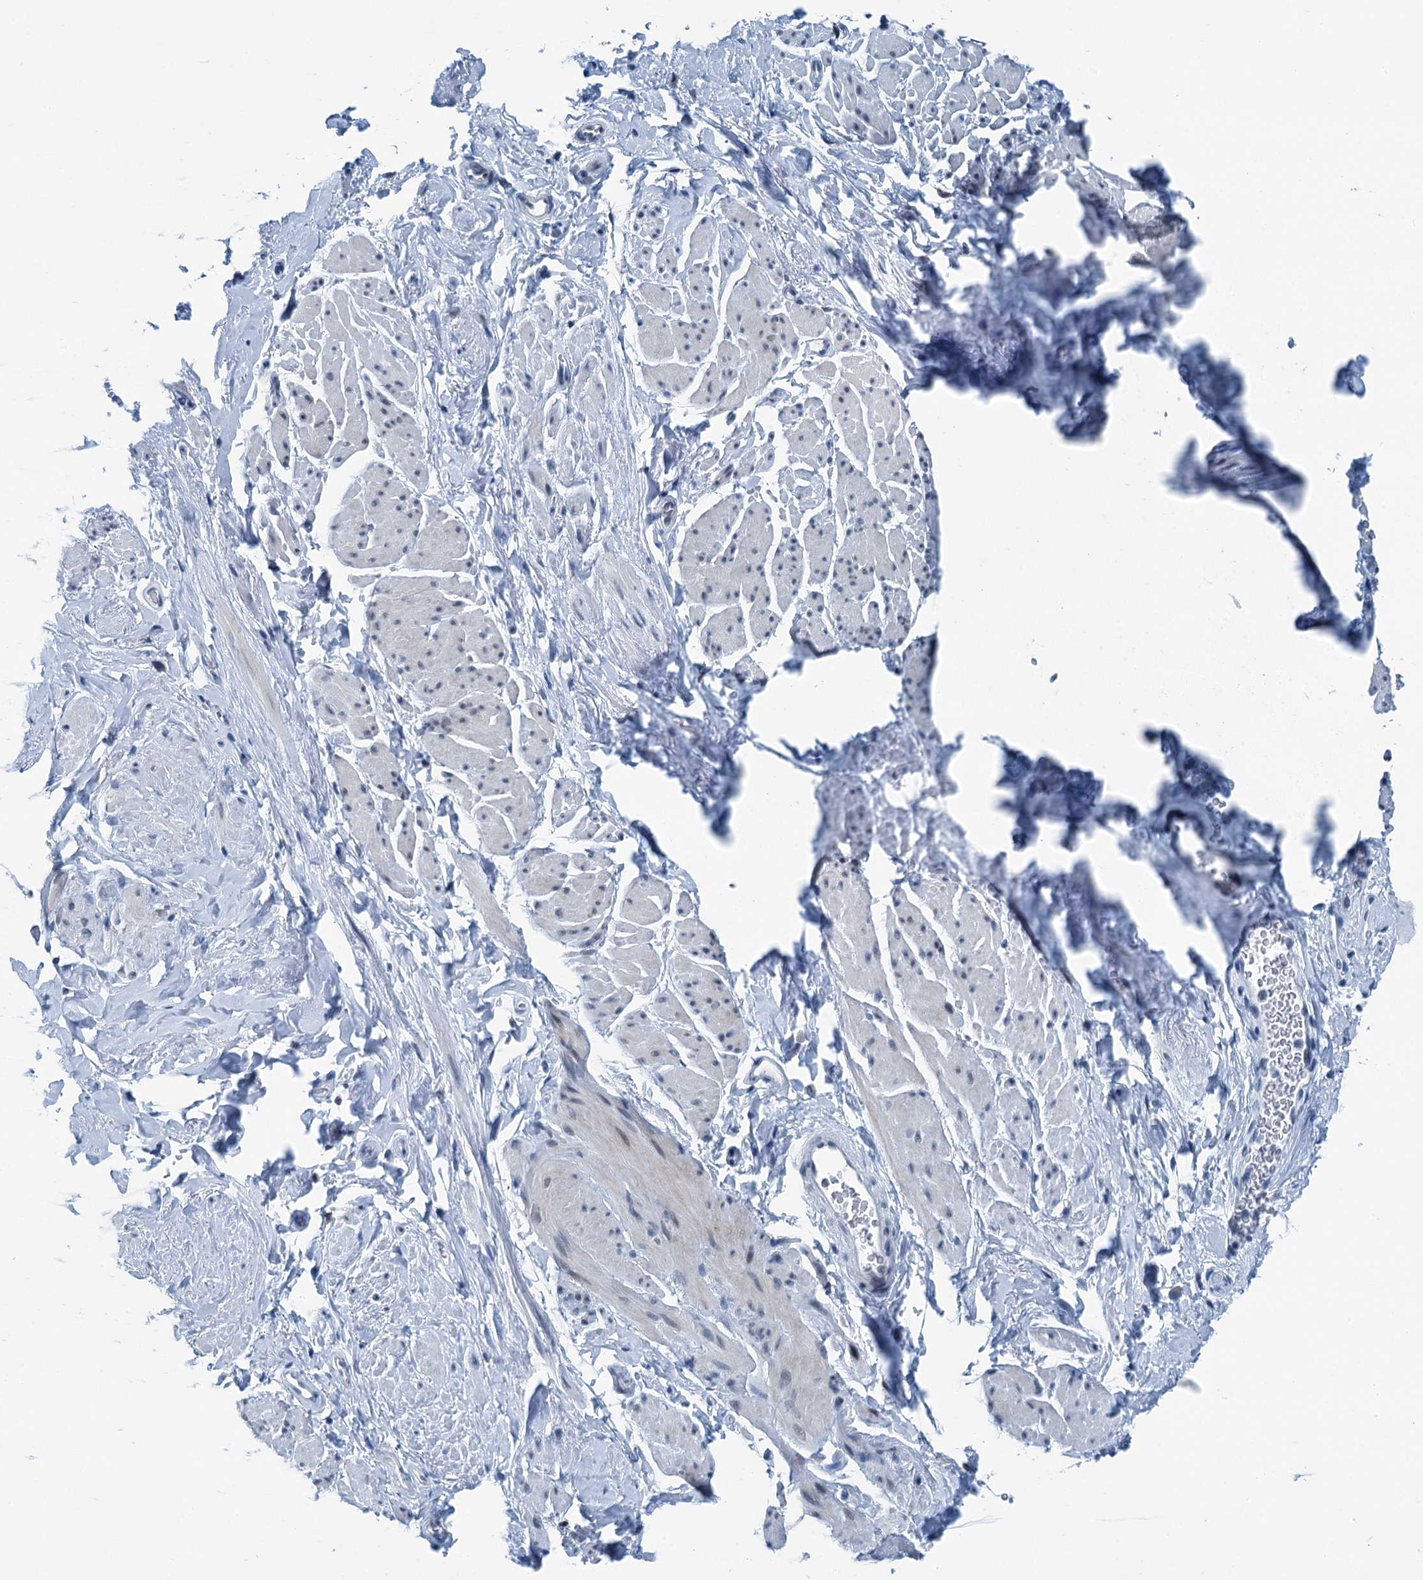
{"staining": {"intensity": "negative", "quantity": "none", "location": "none"}, "tissue": "smooth muscle", "cell_type": "Smooth muscle cells", "image_type": "normal", "snomed": [{"axis": "morphology", "description": "Normal tissue, NOS"}, {"axis": "topography", "description": "Smooth muscle"}, {"axis": "topography", "description": "Peripheral nerve tissue"}], "caption": "This is a histopathology image of IHC staining of normal smooth muscle, which shows no positivity in smooth muscle cells. (Brightfield microscopy of DAB IHC at high magnification).", "gene": "TRPT1", "patient": {"sex": "male", "age": 69}}